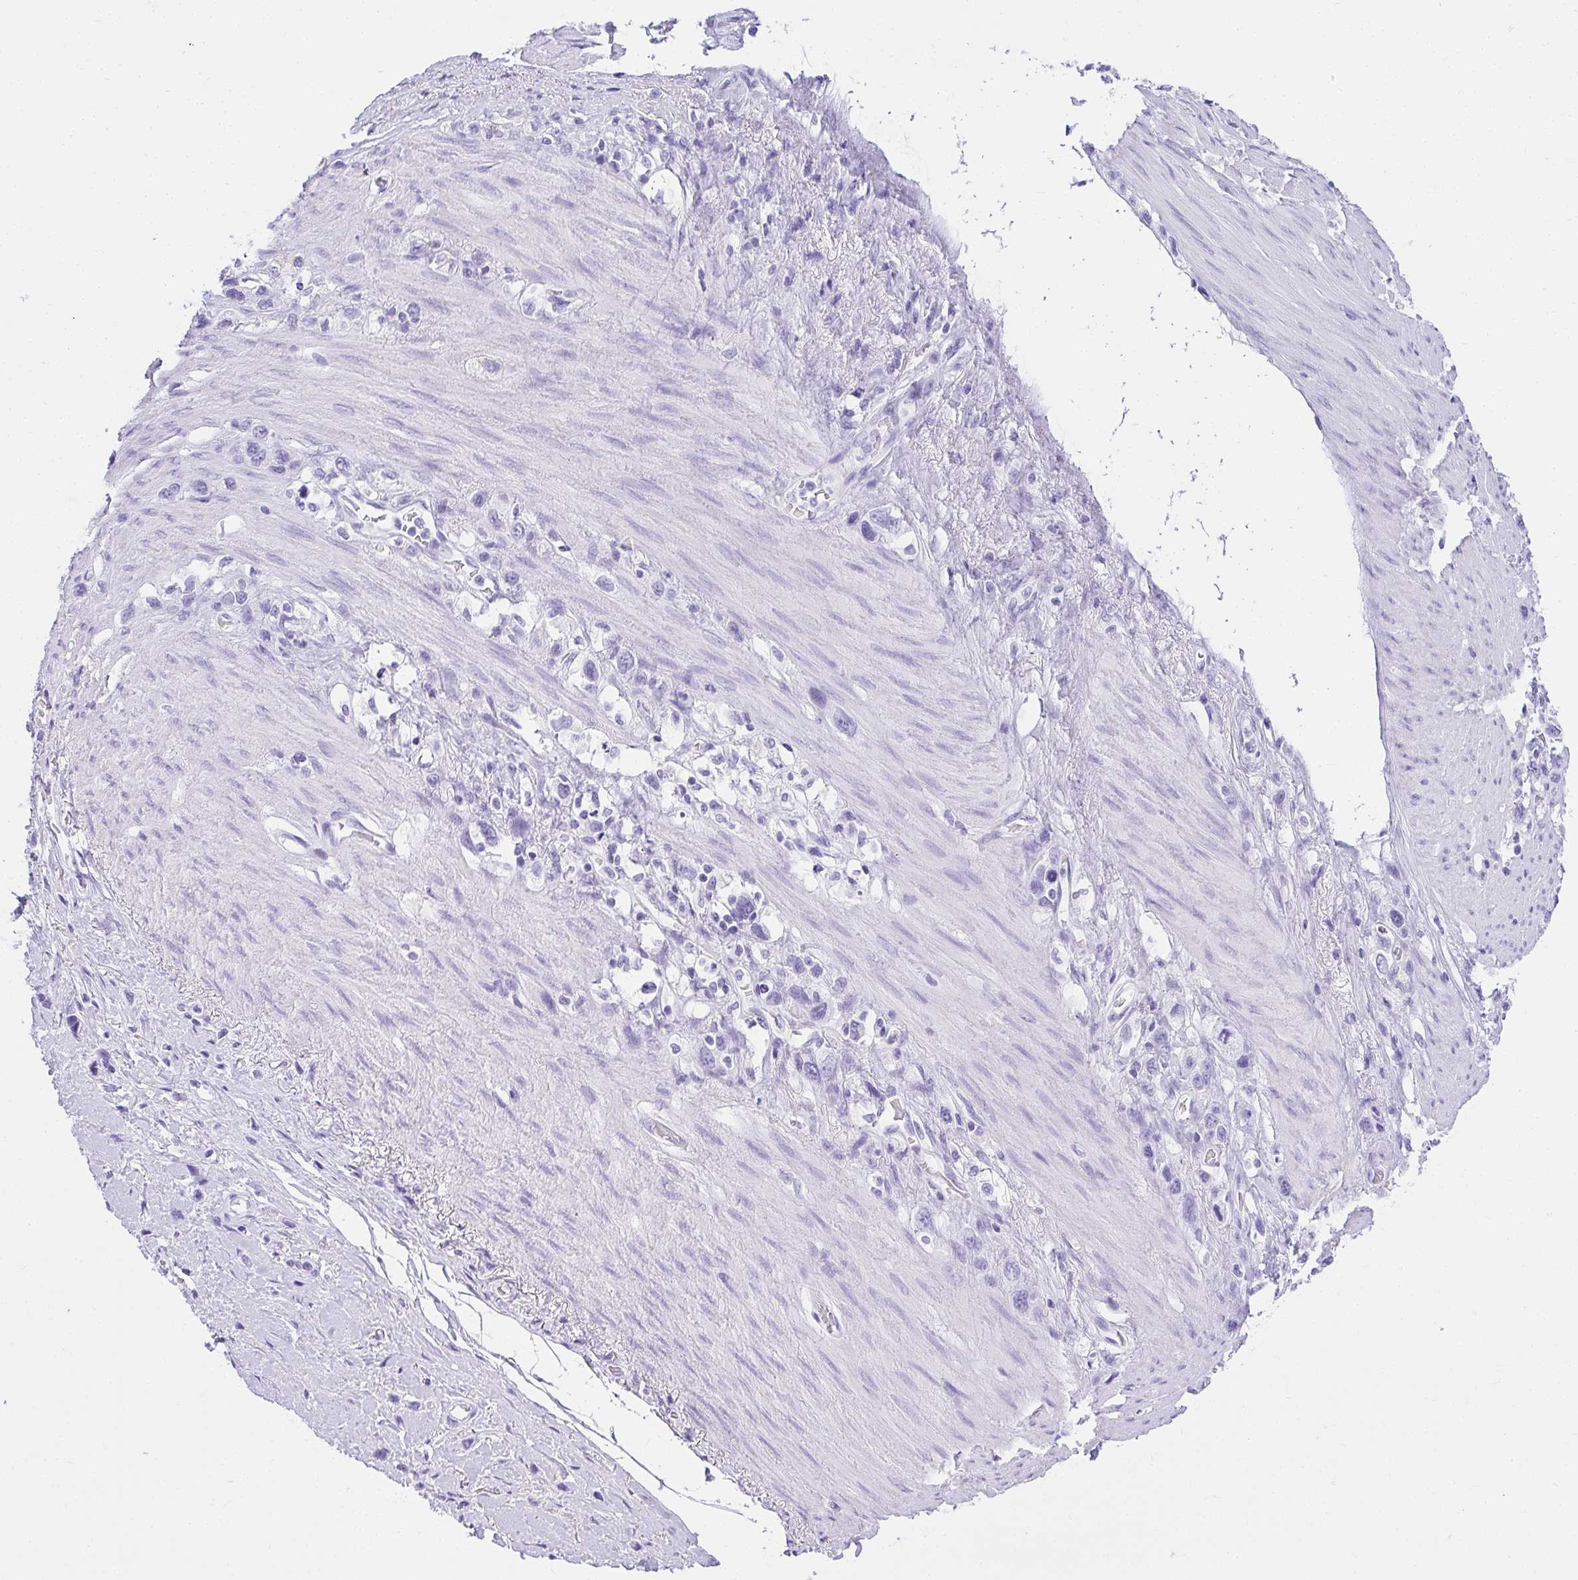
{"staining": {"intensity": "negative", "quantity": "none", "location": "none"}, "tissue": "stomach cancer", "cell_type": "Tumor cells", "image_type": "cancer", "snomed": [{"axis": "morphology", "description": "Adenocarcinoma, NOS"}, {"axis": "topography", "description": "Stomach"}], "caption": "The image exhibits no staining of tumor cells in stomach cancer. (Brightfield microscopy of DAB IHC at high magnification).", "gene": "AVIL", "patient": {"sex": "female", "age": 65}}